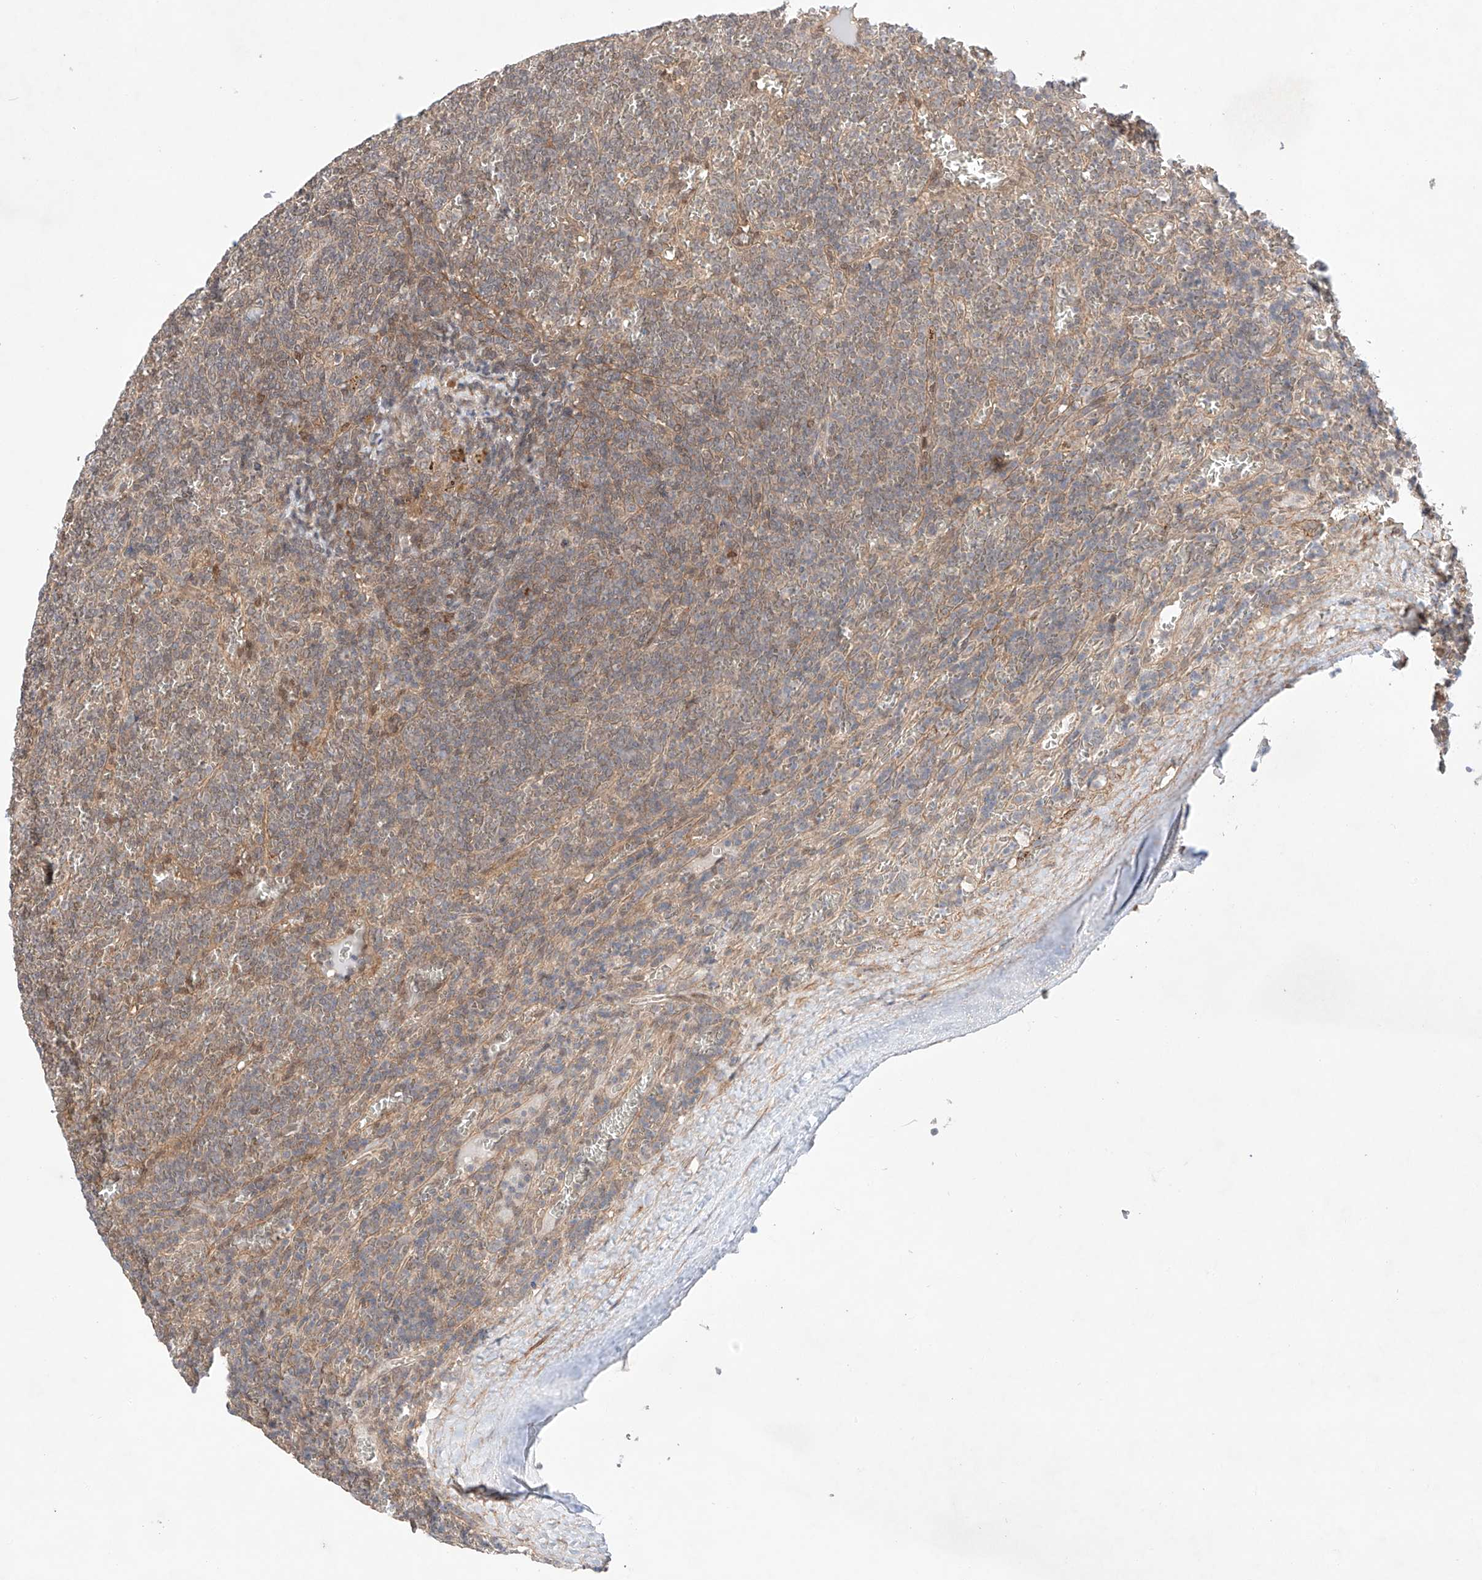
{"staining": {"intensity": "weak", "quantity": "<25%", "location": "cytoplasmic/membranous"}, "tissue": "lymphoma", "cell_type": "Tumor cells", "image_type": "cancer", "snomed": [{"axis": "morphology", "description": "Malignant lymphoma, non-Hodgkin's type, Low grade"}, {"axis": "topography", "description": "Spleen"}], "caption": "The IHC photomicrograph has no significant staining in tumor cells of malignant lymphoma, non-Hodgkin's type (low-grade) tissue. (Brightfield microscopy of DAB (3,3'-diaminobenzidine) immunohistochemistry at high magnification).", "gene": "TSR2", "patient": {"sex": "female", "age": 19}}